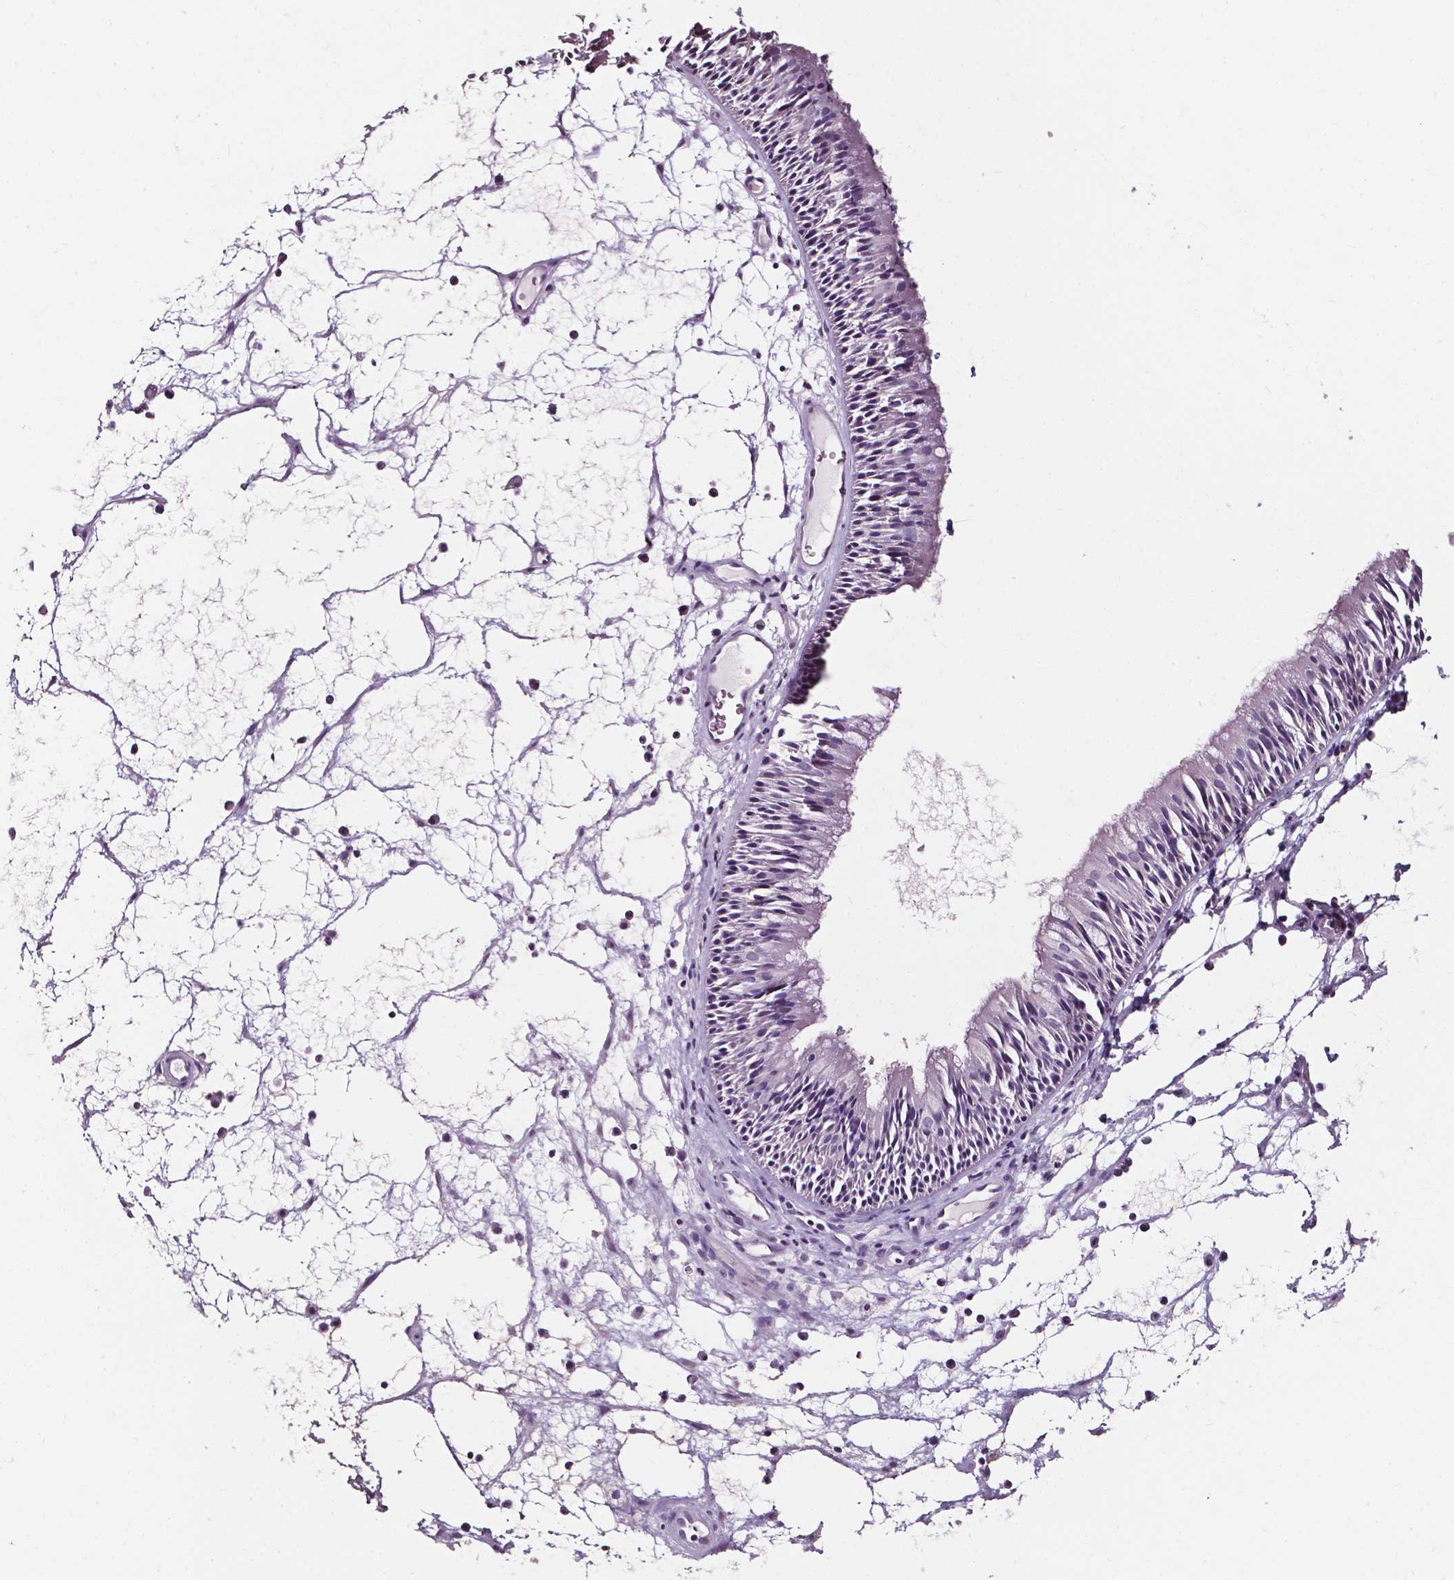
{"staining": {"intensity": "negative", "quantity": "none", "location": "none"}, "tissue": "nasopharynx", "cell_type": "Respiratory epithelial cells", "image_type": "normal", "snomed": [{"axis": "morphology", "description": "Normal tissue, NOS"}, {"axis": "topography", "description": "Nasopharynx"}], "caption": "Immunohistochemistry (IHC) photomicrograph of benign nasopharynx: nasopharynx stained with DAB (3,3'-diaminobenzidine) displays no significant protein expression in respiratory epithelial cells.", "gene": "DEFA5", "patient": {"sex": "male", "age": 31}}